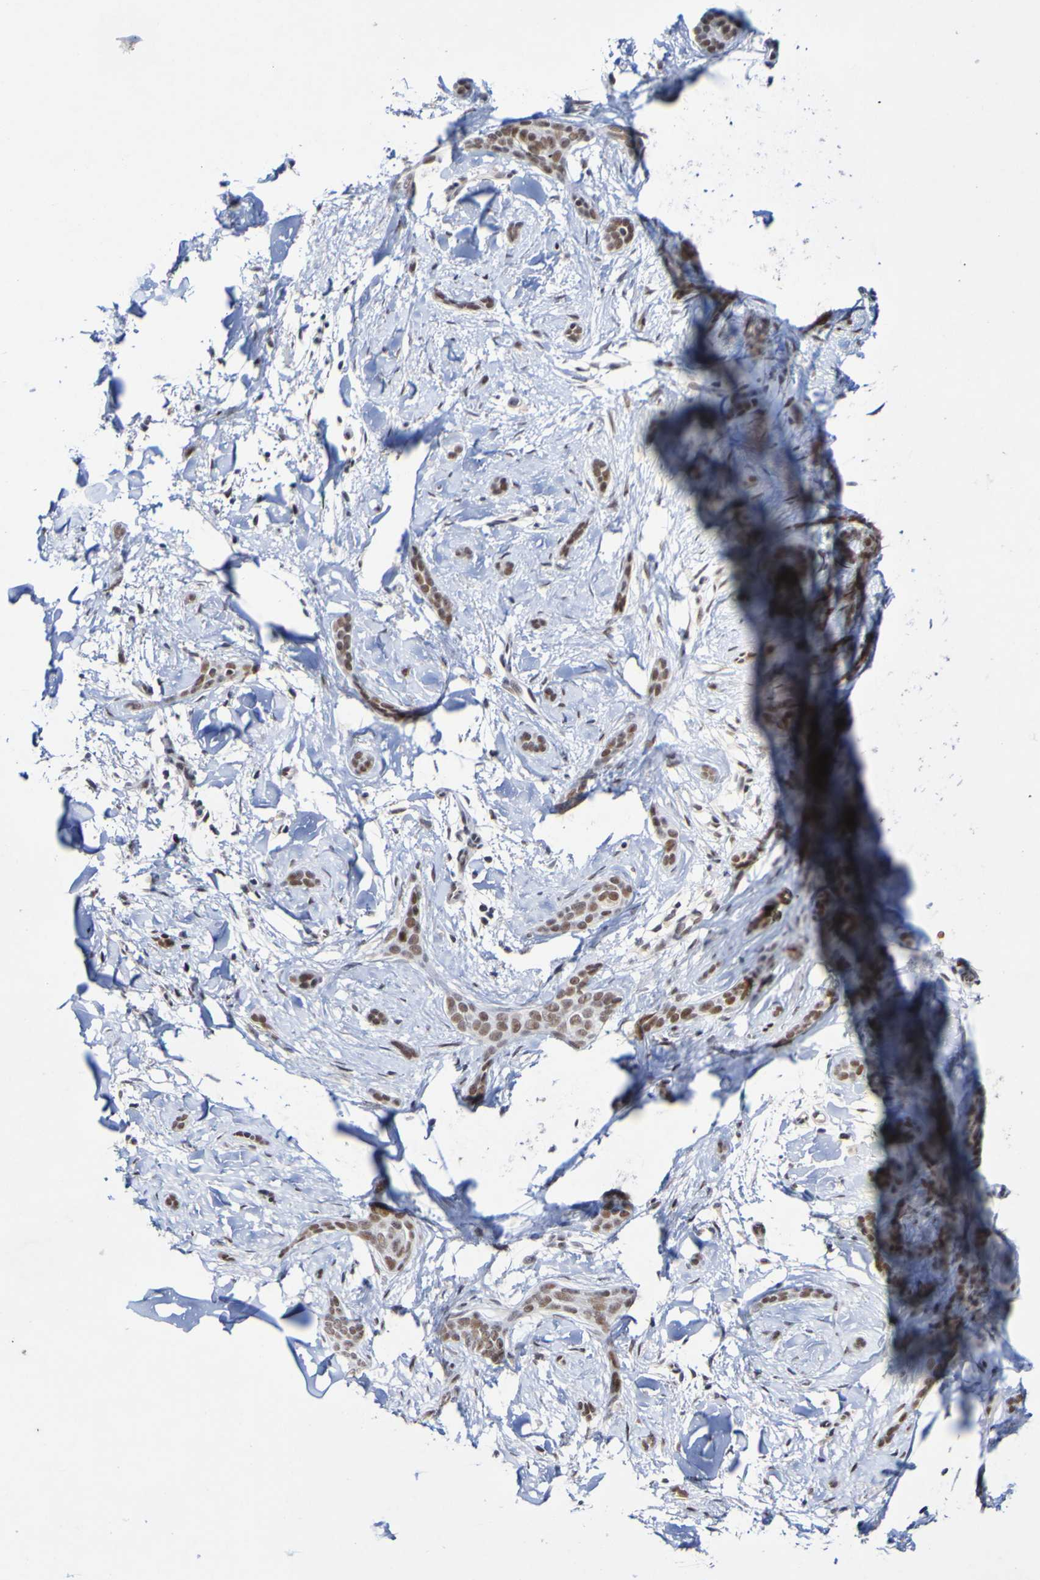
{"staining": {"intensity": "moderate", "quantity": ">75%", "location": "nuclear"}, "tissue": "skin cancer", "cell_type": "Tumor cells", "image_type": "cancer", "snomed": [{"axis": "morphology", "description": "Basal cell carcinoma"}, {"axis": "morphology", "description": "Adnexal tumor, benign"}, {"axis": "topography", "description": "Skin"}], "caption": "Moderate nuclear expression is seen in approximately >75% of tumor cells in basal cell carcinoma (skin).", "gene": "PCGF1", "patient": {"sex": "female", "age": 42}}